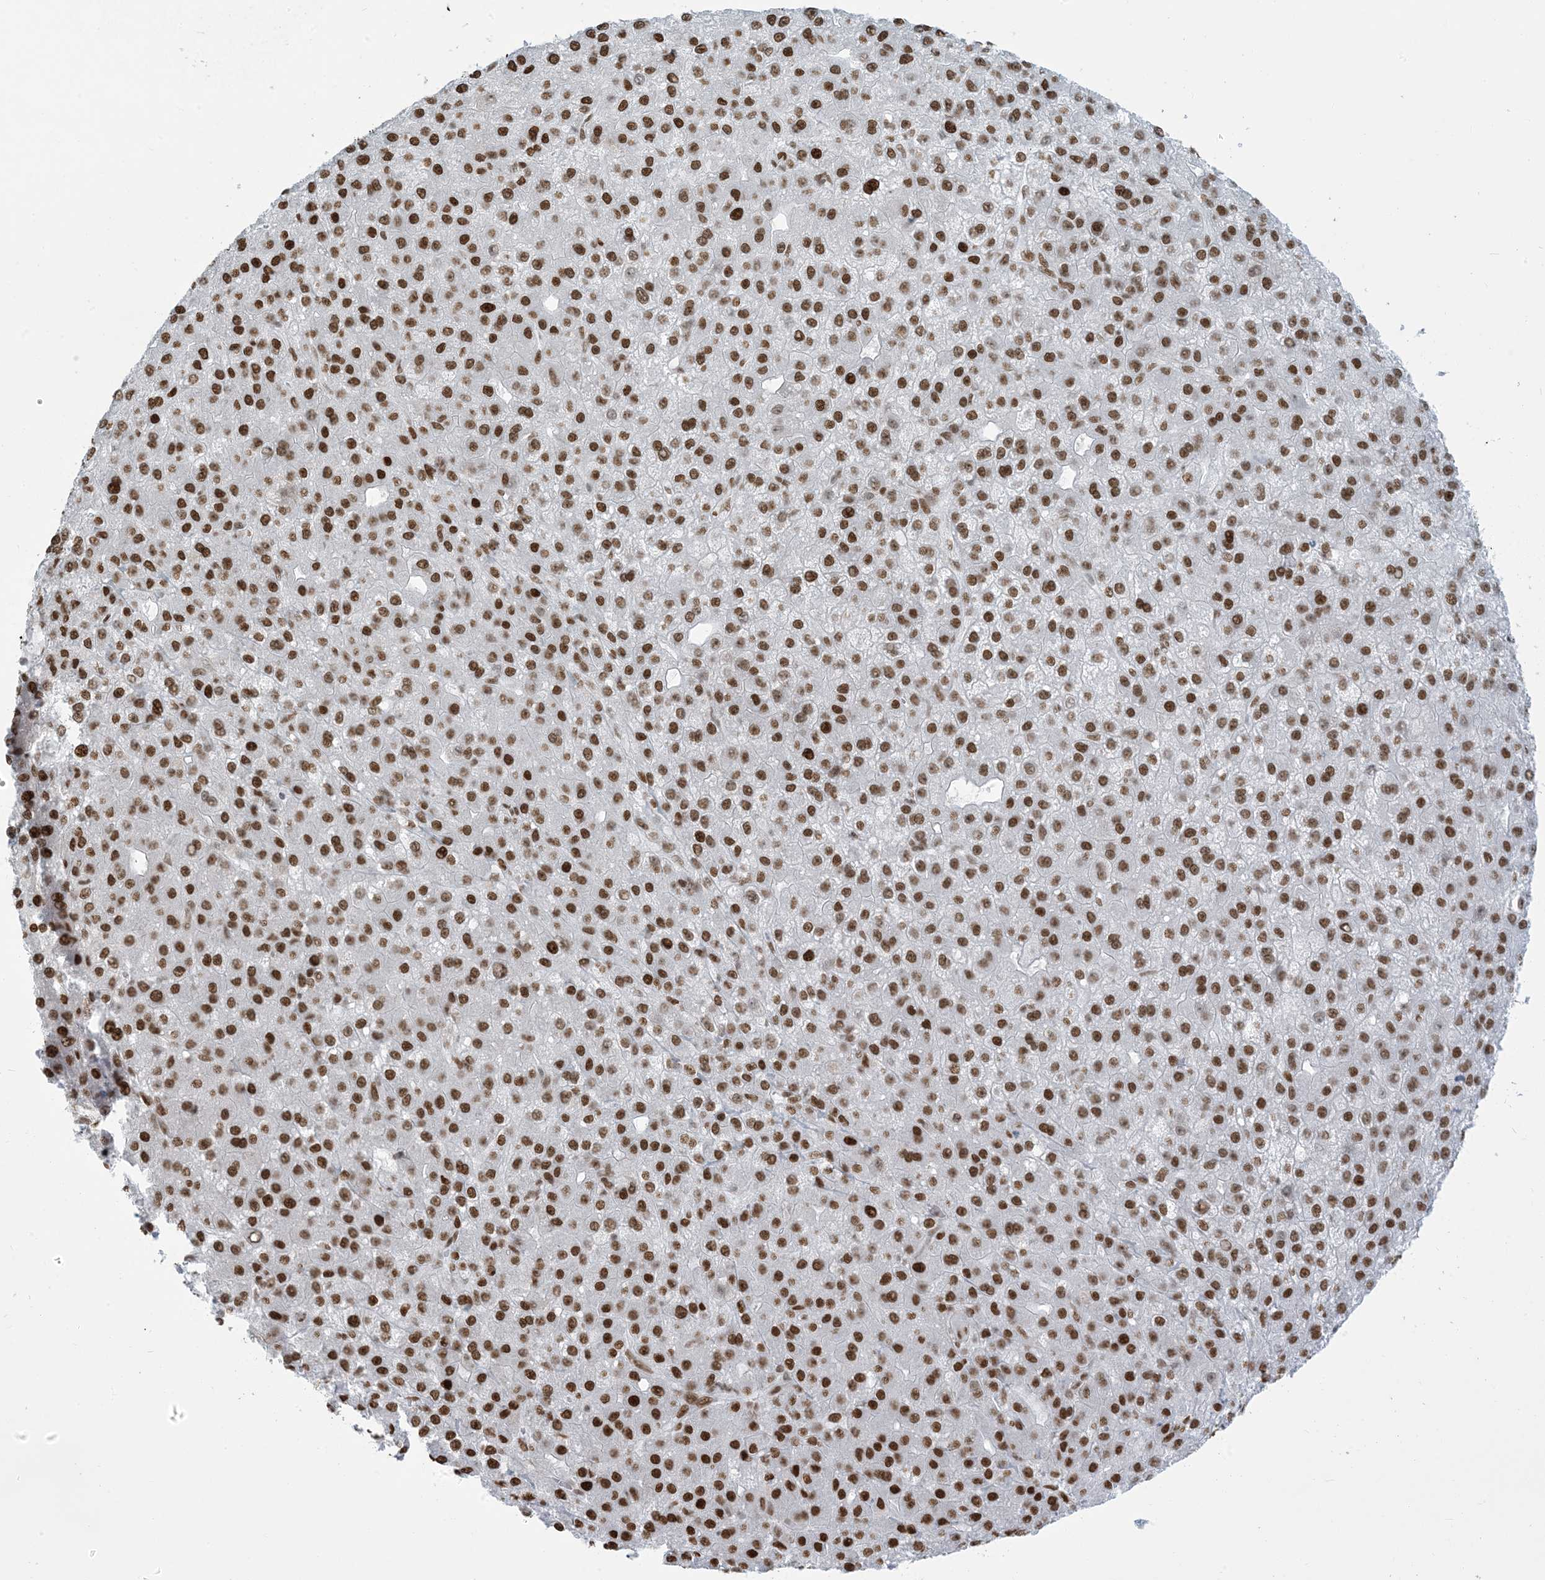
{"staining": {"intensity": "strong", "quantity": ">75%", "location": "nuclear"}, "tissue": "liver cancer", "cell_type": "Tumor cells", "image_type": "cancer", "snomed": [{"axis": "morphology", "description": "Carcinoma, Hepatocellular, NOS"}, {"axis": "topography", "description": "Liver"}], "caption": "Liver cancer tissue shows strong nuclear positivity in about >75% of tumor cells, visualized by immunohistochemistry. The protein is stained brown, and the nuclei are stained in blue (DAB (3,3'-diaminobenzidine) IHC with brightfield microscopy, high magnification).", "gene": "STAG1", "patient": {"sex": "male", "age": 67}}